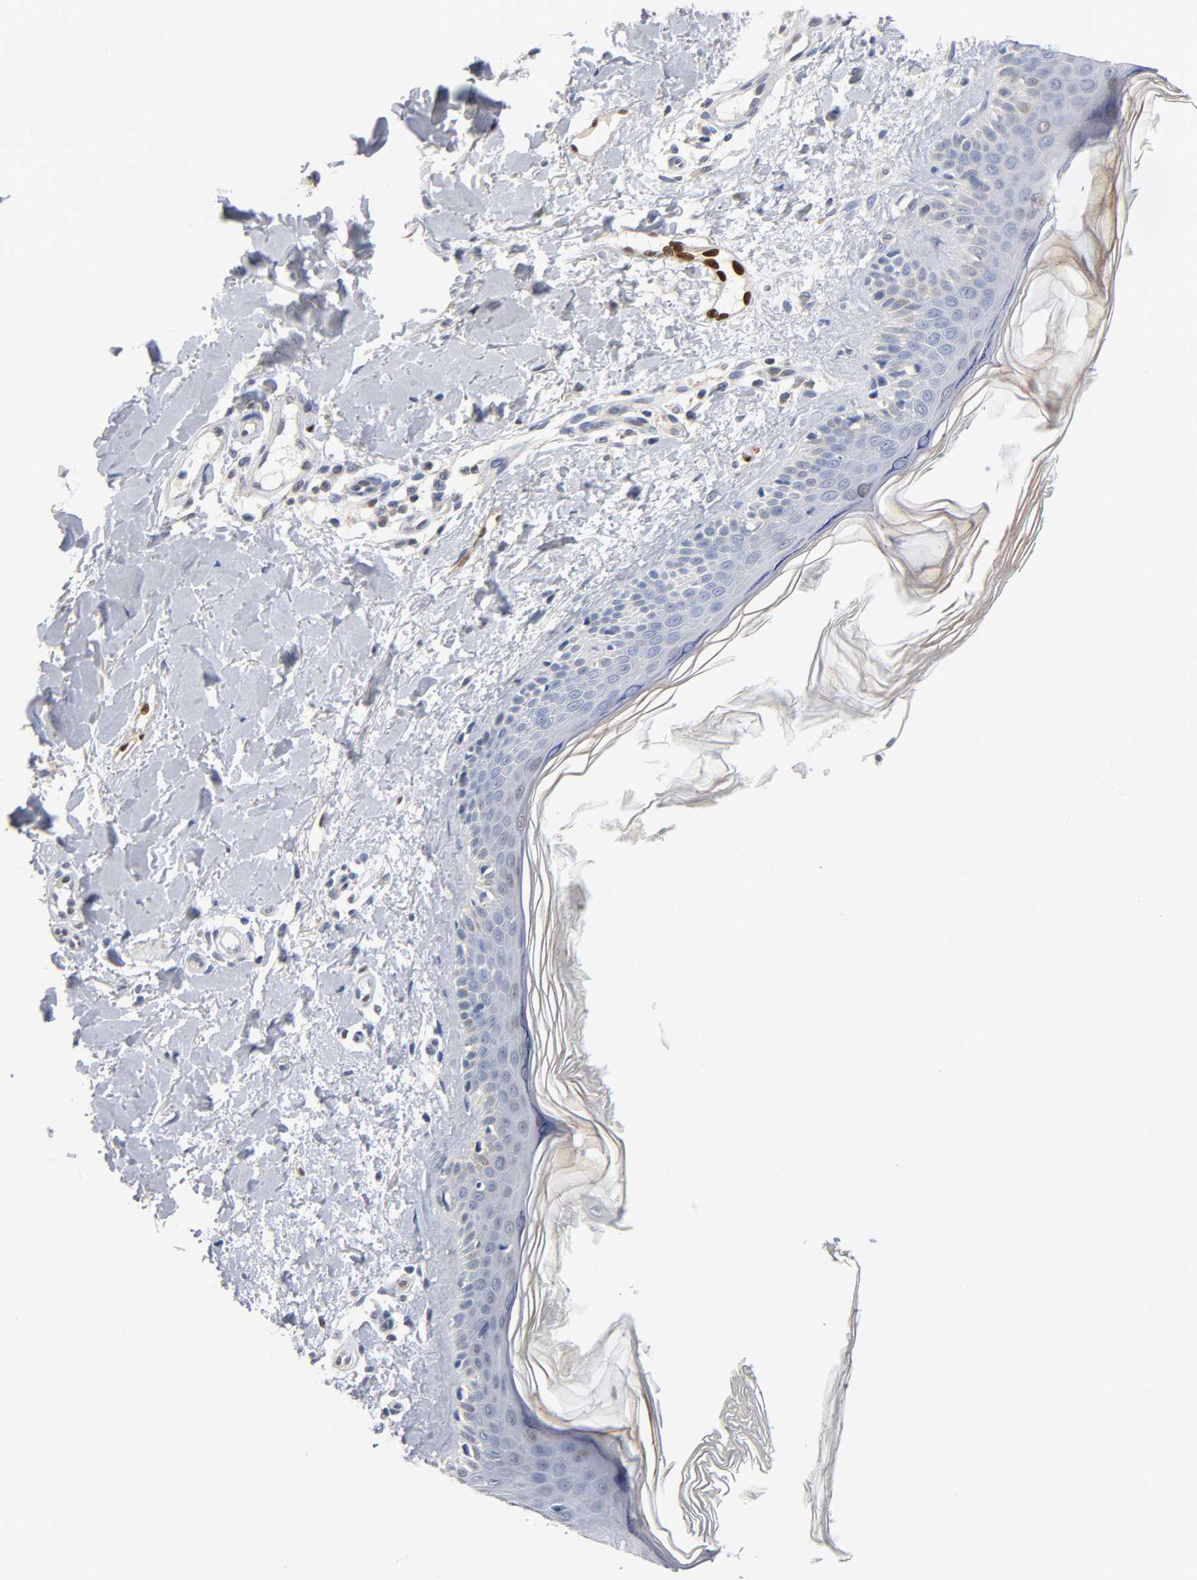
{"staining": {"intensity": "negative", "quantity": "none", "location": "none"}, "tissue": "skin", "cell_type": "Fibroblasts", "image_type": "normal", "snomed": [{"axis": "morphology", "description": "Normal tissue, NOS"}, {"axis": "topography", "description": "Skin"}], "caption": "Immunohistochemistry of normal skin exhibits no positivity in fibroblasts.", "gene": "NFATC1", "patient": {"sex": "female", "age": 56}}